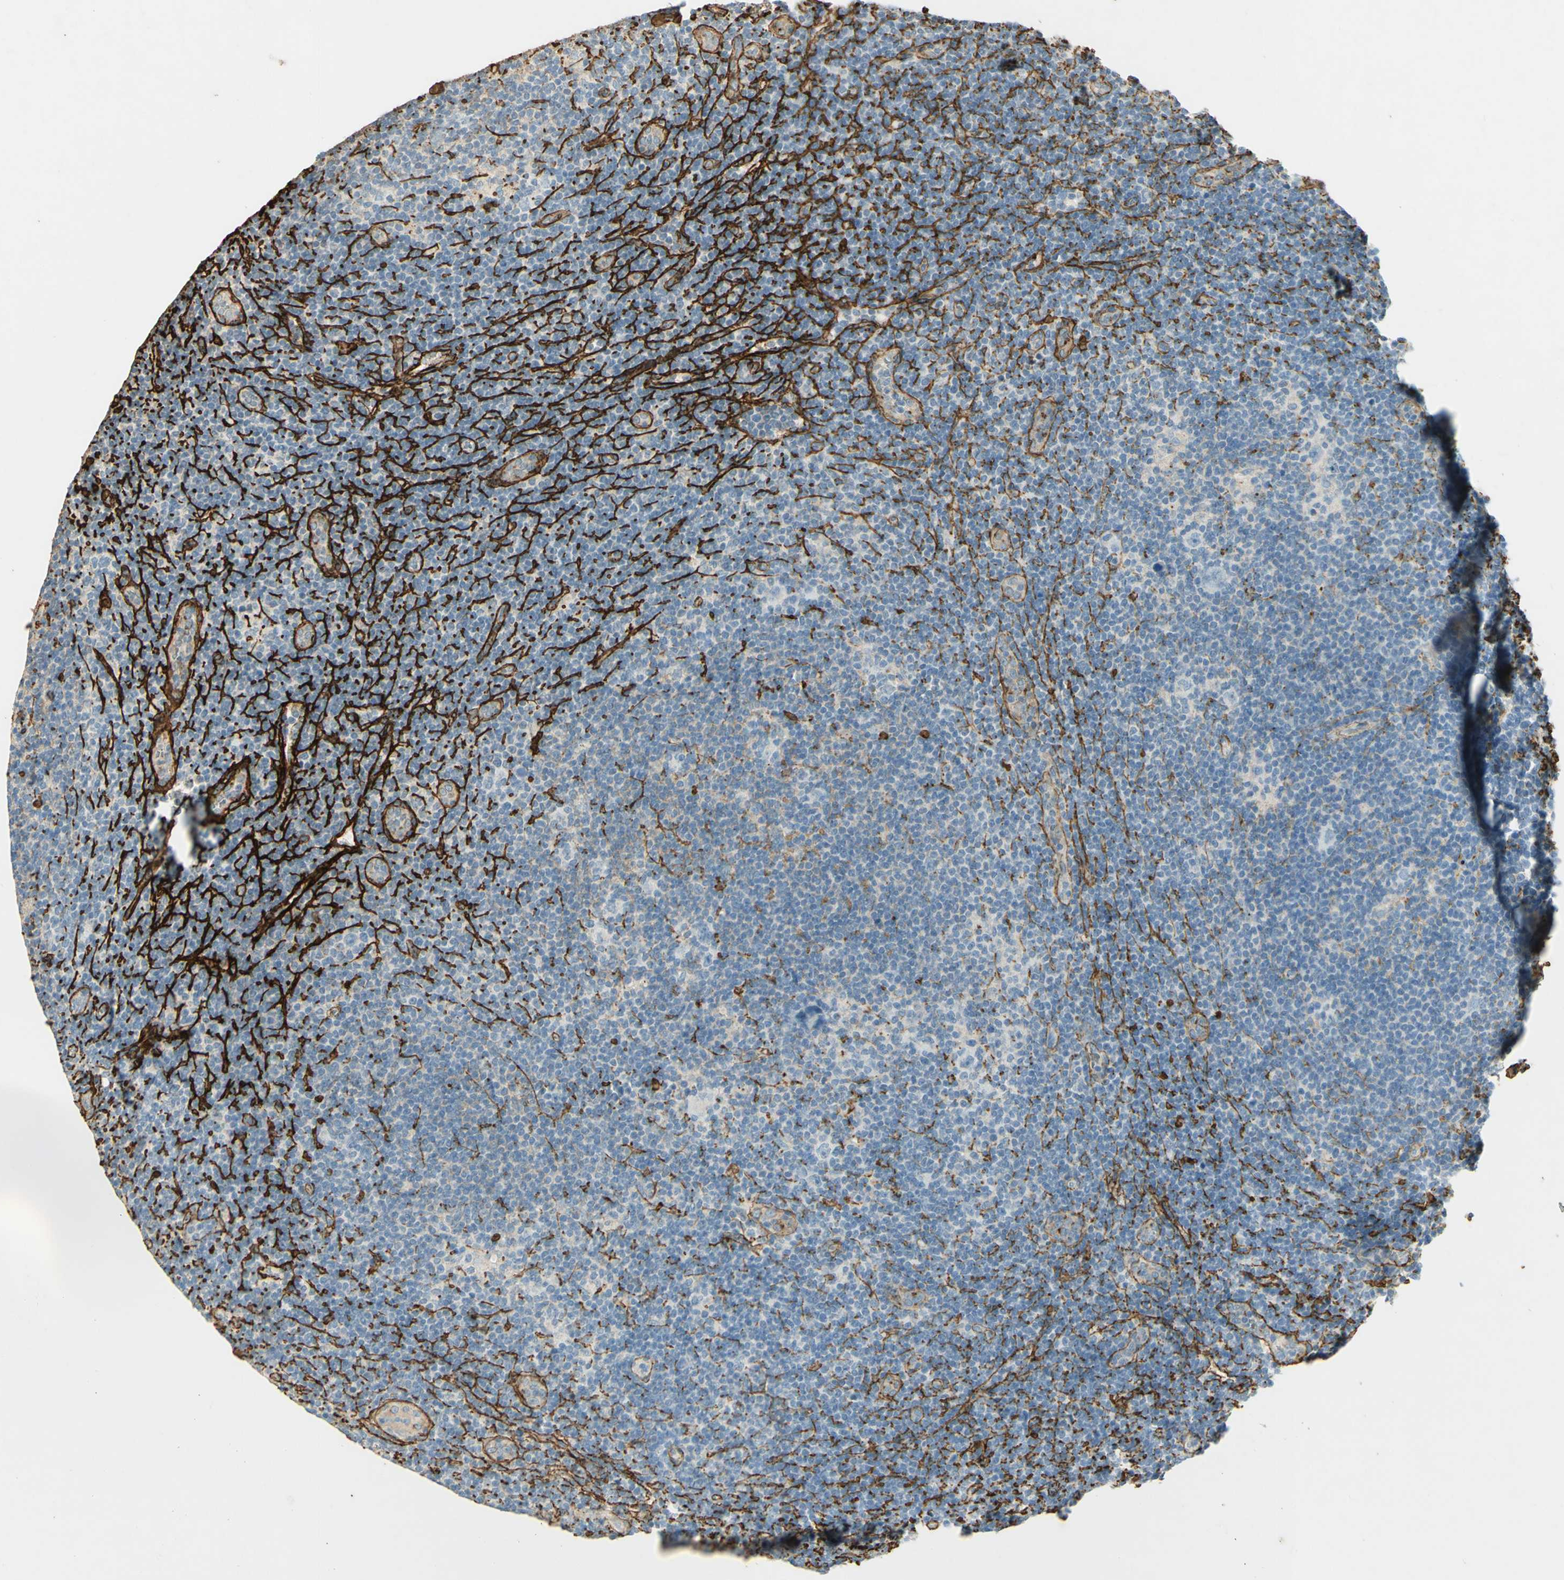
{"staining": {"intensity": "negative", "quantity": "none", "location": "none"}, "tissue": "lymphoma", "cell_type": "Tumor cells", "image_type": "cancer", "snomed": [{"axis": "morphology", "description": "Hodgkin's disease, NOS"}, {"axis": "topography", "description": "Lymph node"}], "caption": "Photomicrograph shows no significant protein positivity in tumor cells of lymphoma.", "gene": "TNN", "patient": {"sex": "female", "age": 57}}